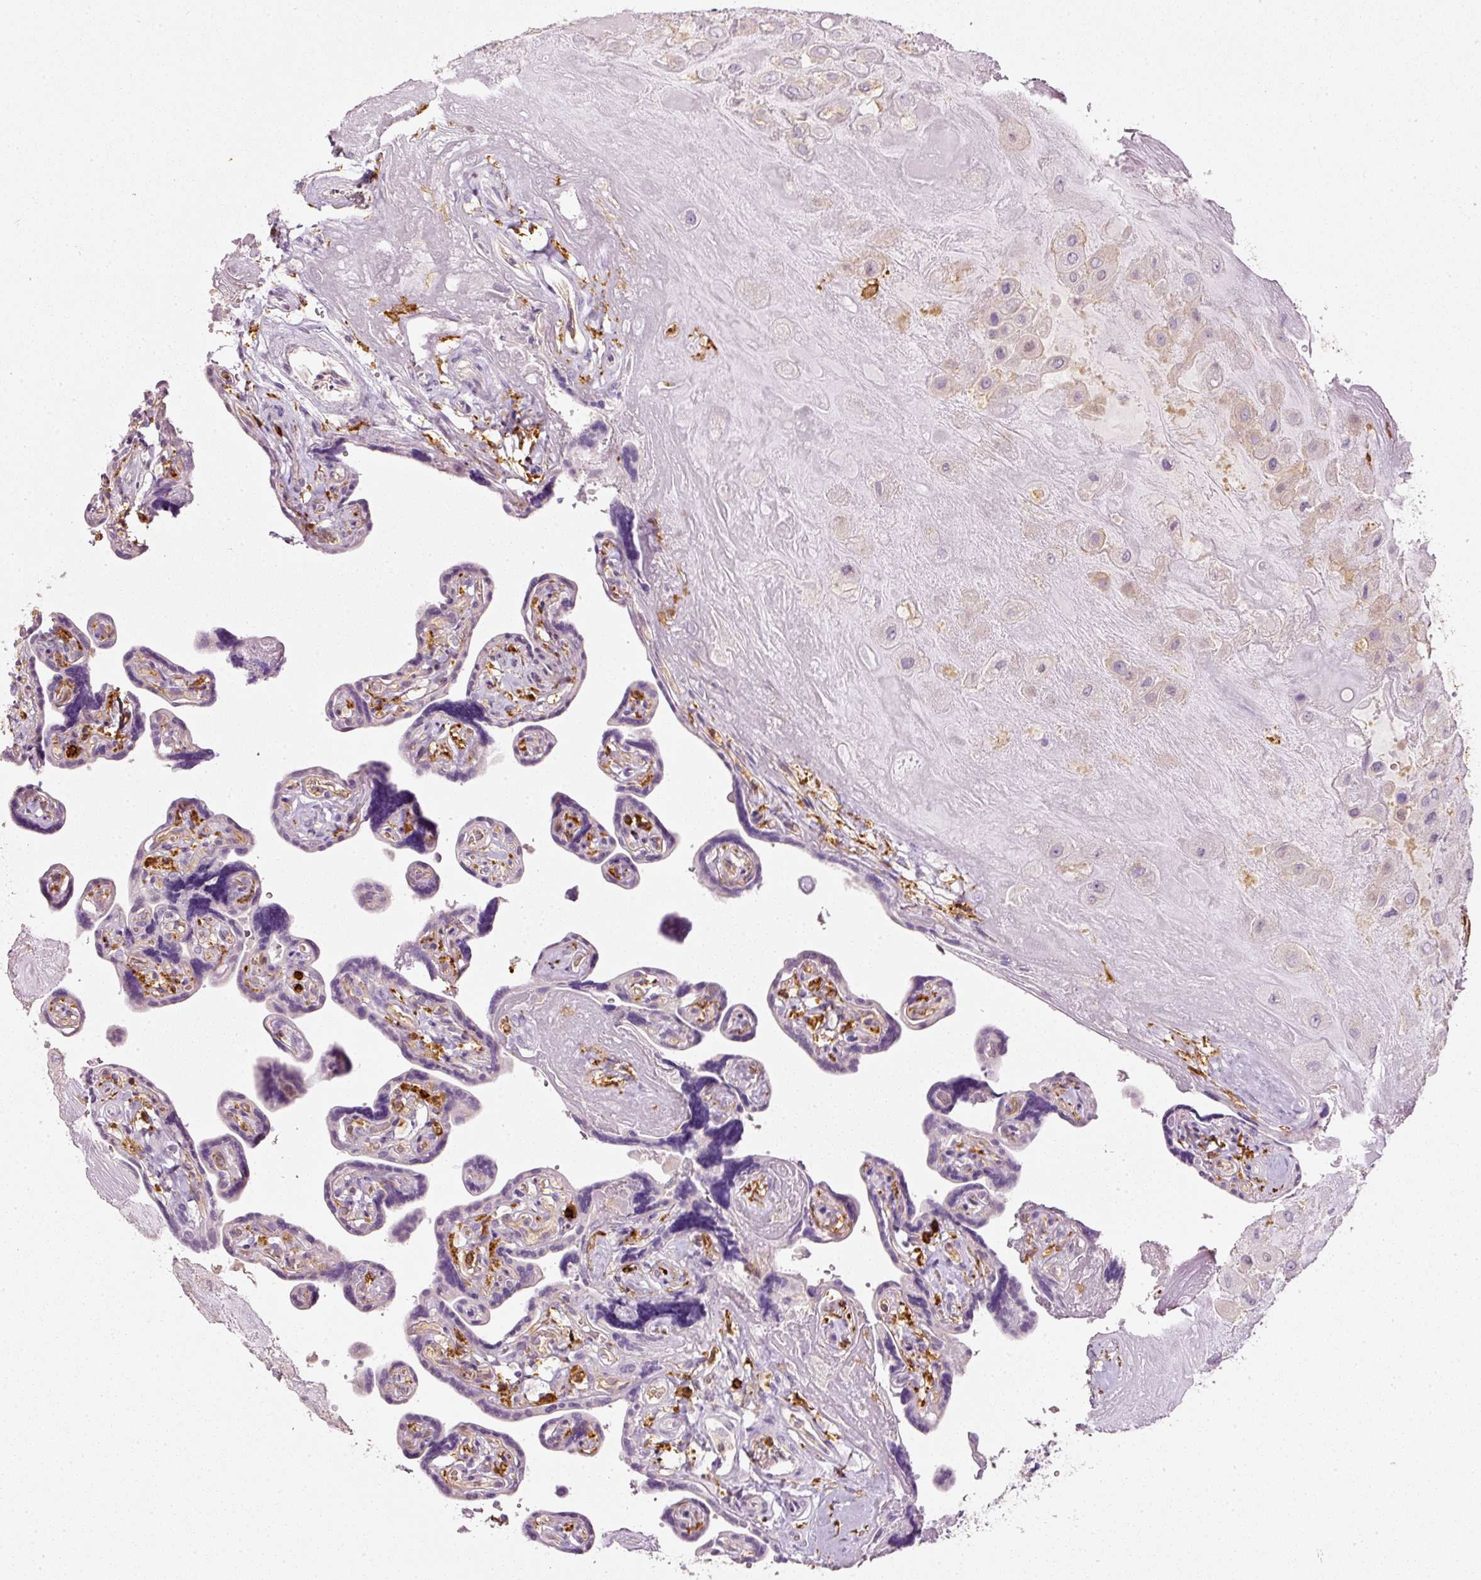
{"staining": {"intensity": "negative", "quantity": "none", "location": "none"}, "tissue": "placenta", "cell_type": "Decidual cells", "image_type": "normal", "snomed": [{"axis": "morphology", "description": "Normal tissue, NOS"}, {"axis": "topography", "description": "Placenta"}], "caption": "Human placenta stained for a protein using immunohistochemistry shows no positivity in decidual cells.", "gene": "EVL", "patient": {"sex": "female", "age": 32}}